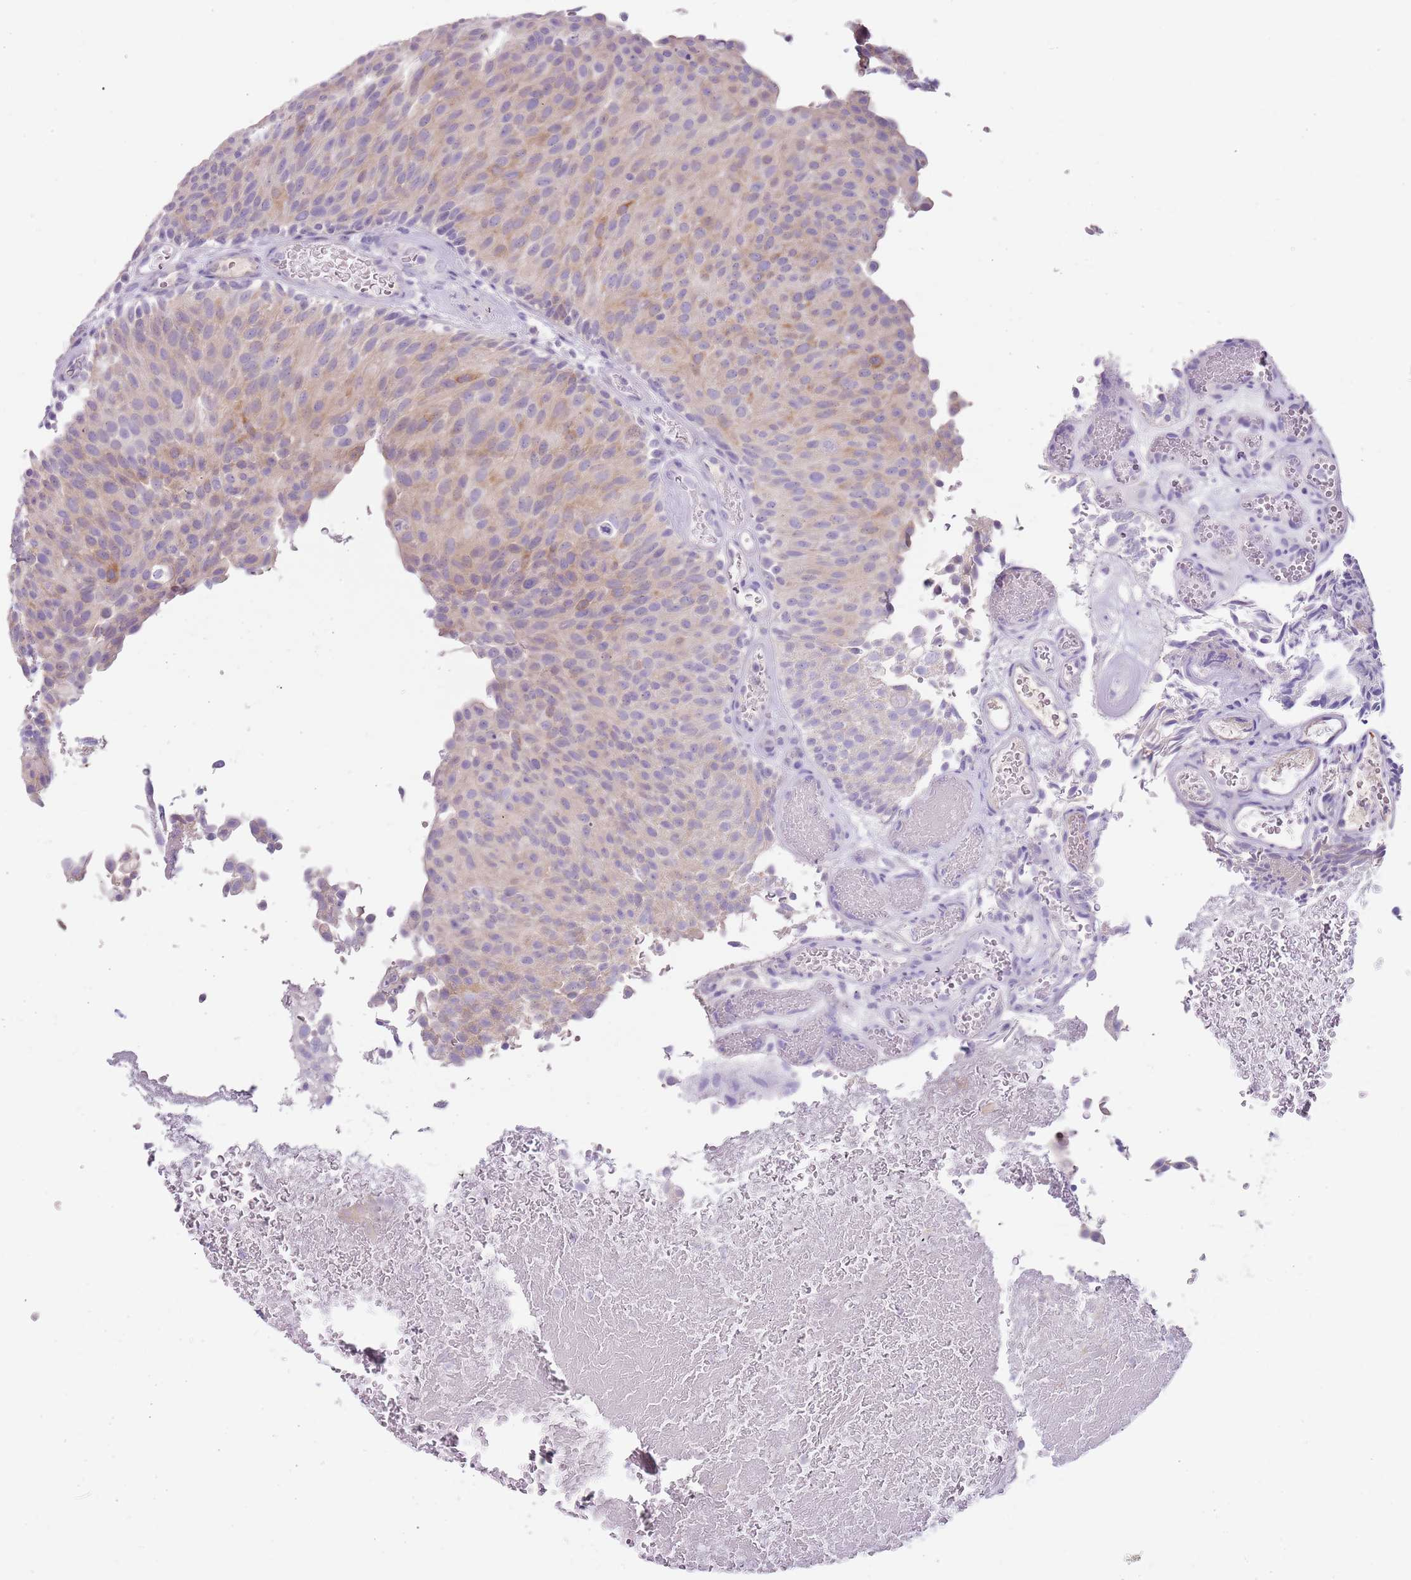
{"staining": {"intensity": "weak", "quantity": "<25%", "location": "cytoplasmic/membranous"}, "tissue": "urothelial cancer", "cell_type": "Tumor cells", "image_type": "cancer", "snomed": [{"axis": "morphology", "description": "Urothelial carcinoma, Low grade"}, {"axis": "topography", "description": "Urinary bladder"}], "caption": "A high-resolution micrograph shows IHC staining of urothelial carcinoma (low-grade), which shows no significant positivity in tumor cells.", "gene": "C2CD3", "patient": {"sex": "male", "age": 78}}